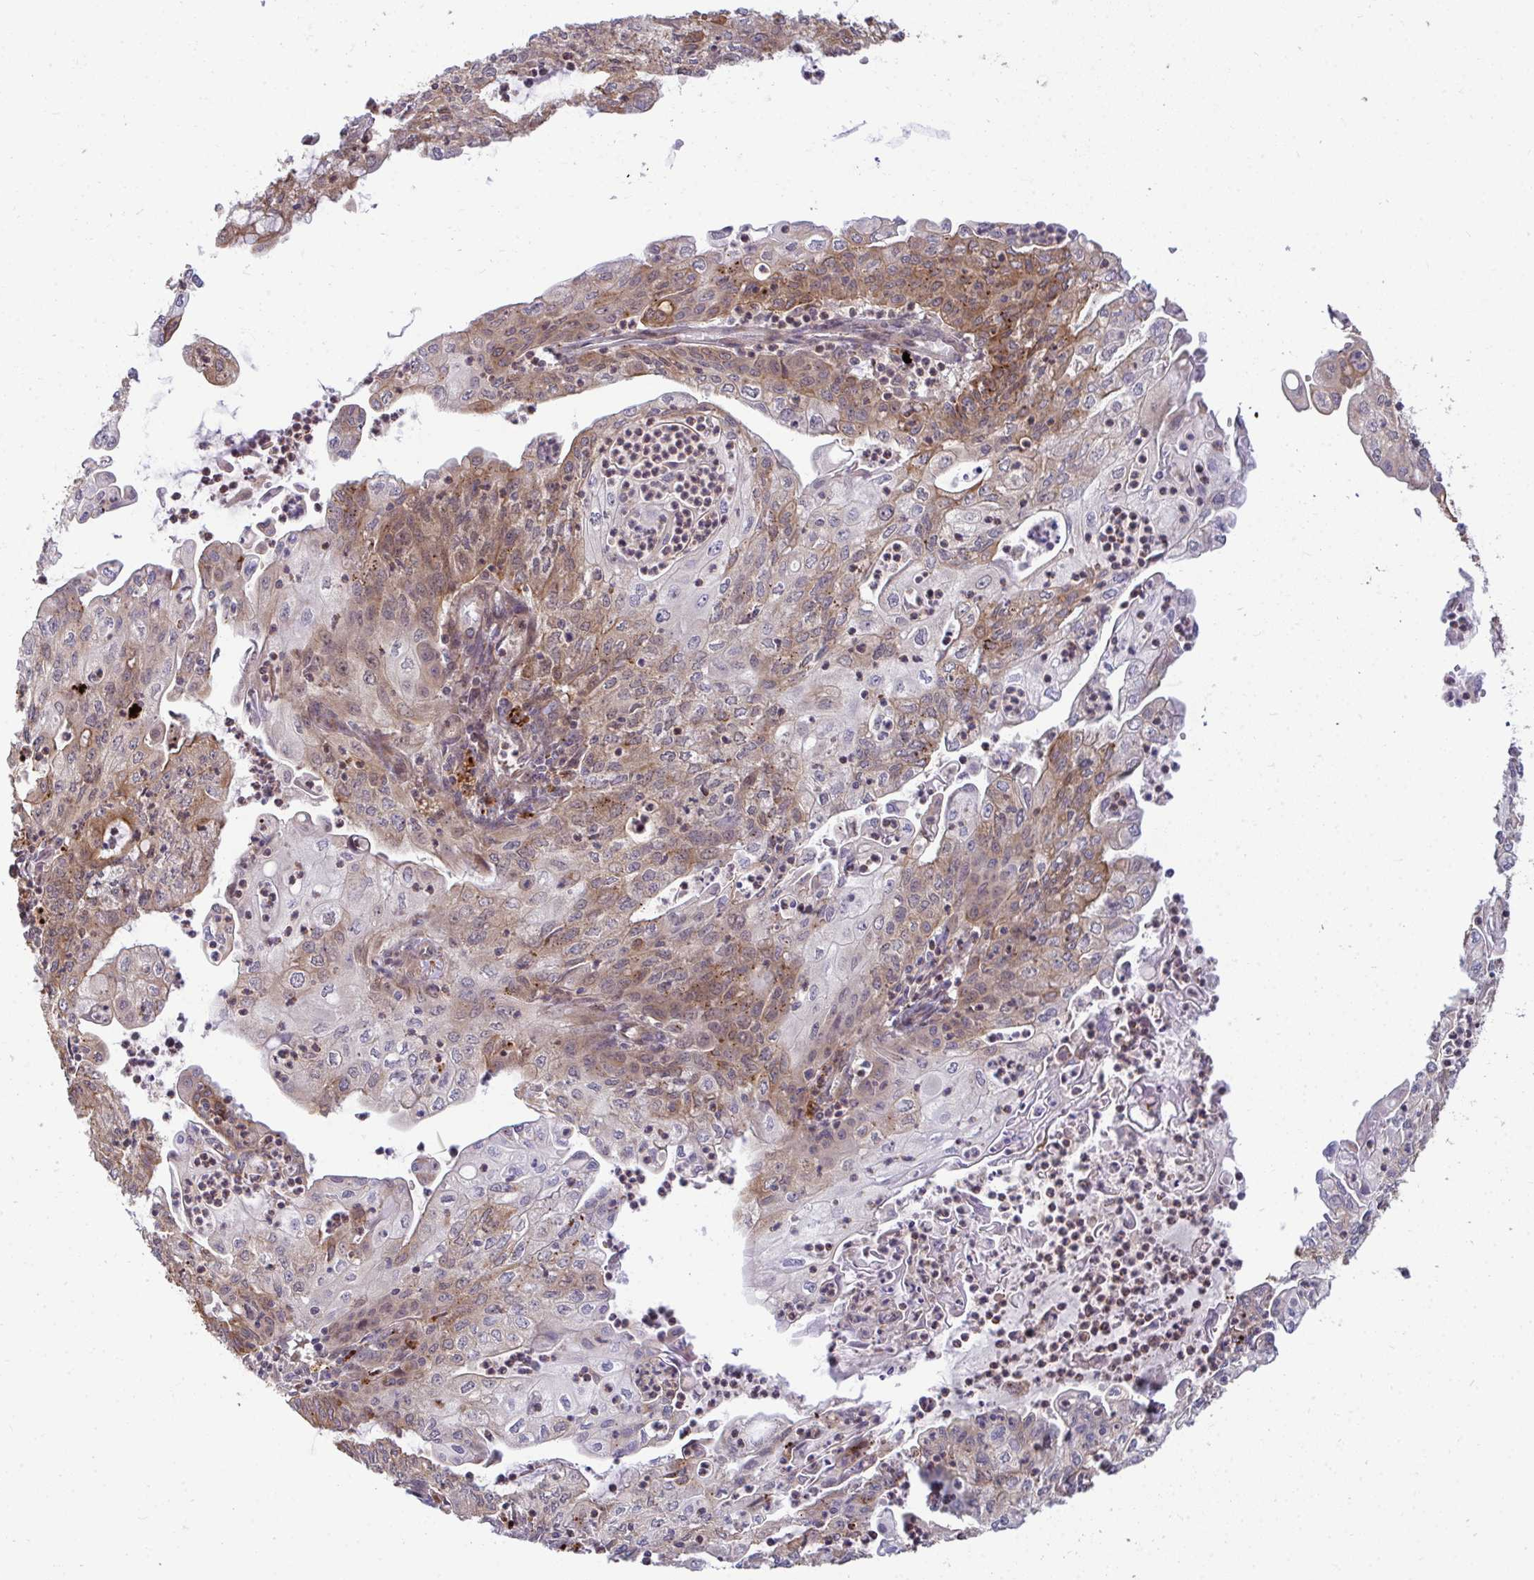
{"staining": {"intensity": "moderate", "quantity": ">75%", "location": "cytoplasmic/membranous"}, "tissue": "endometrial cancer", "cell_type": "Tumor cells", "image_type": "cancer", "snomed": [{"axis": "morphology", "description": "Adenocarcinoma, NOS"}, {"axis": "topography", "description": "Endometrium"}], "caption": "Immunohistochemistry of human endometrial cancer shows medium levels of moderate cytoplasmic/membranous expression in approximately >75% of tumor cells.", "gene": "TRIM44", "patient": {"sex": "female", "age": 61}}